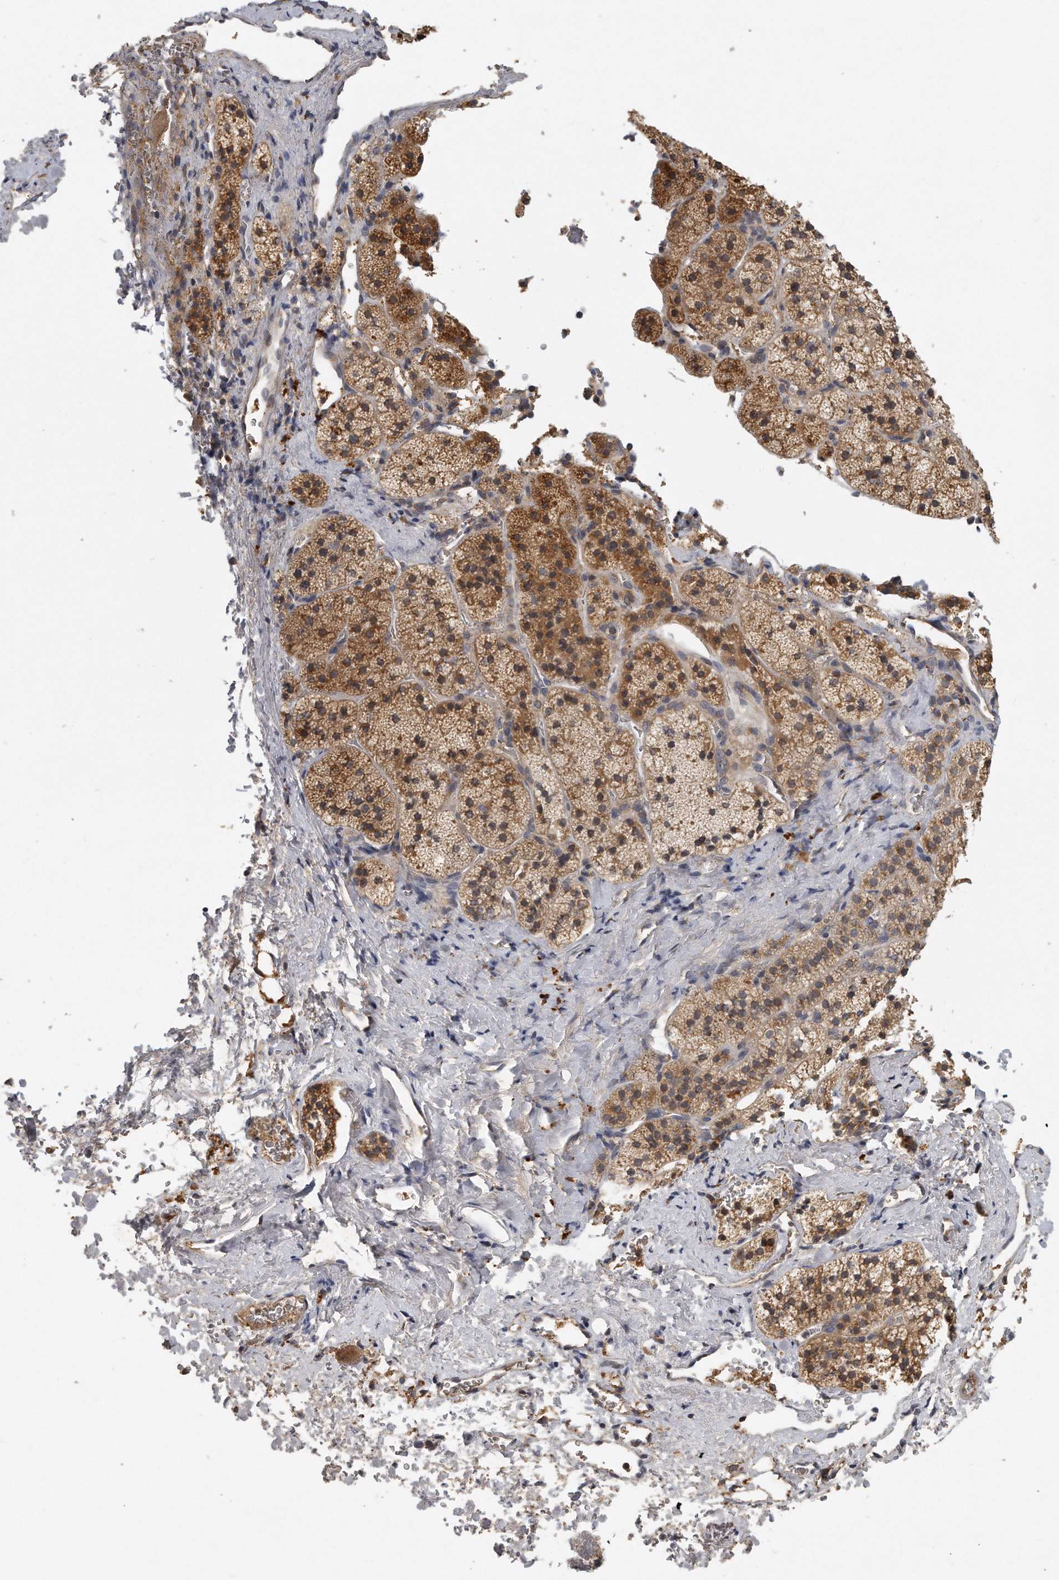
{"staining": {"intensity": "moderate", "quantity": ">75%", "location": "cytoplasmic/membranous"}, "tissue": "adrenal gland", "cell_type": "Glandular cells", "image_type": "normal", "snomed": [{"axis": "morphology", "description": "Normal tissue, NOS"}, {"axis": "topography", "description": "Adrenal gland"}], "caption": "Moderate cytoplasmic/membranous protein expression is identified in approximately >75% of glandular cells in adrenal gland. (Stains: DAB (3,3'-diaminobenzidine) in brown, nuclei in blue, Microscopy: brightfield microscopy at high magnification).", "gene": "TRAPPC14", "patient": {"sex": "female", "age": 44}}